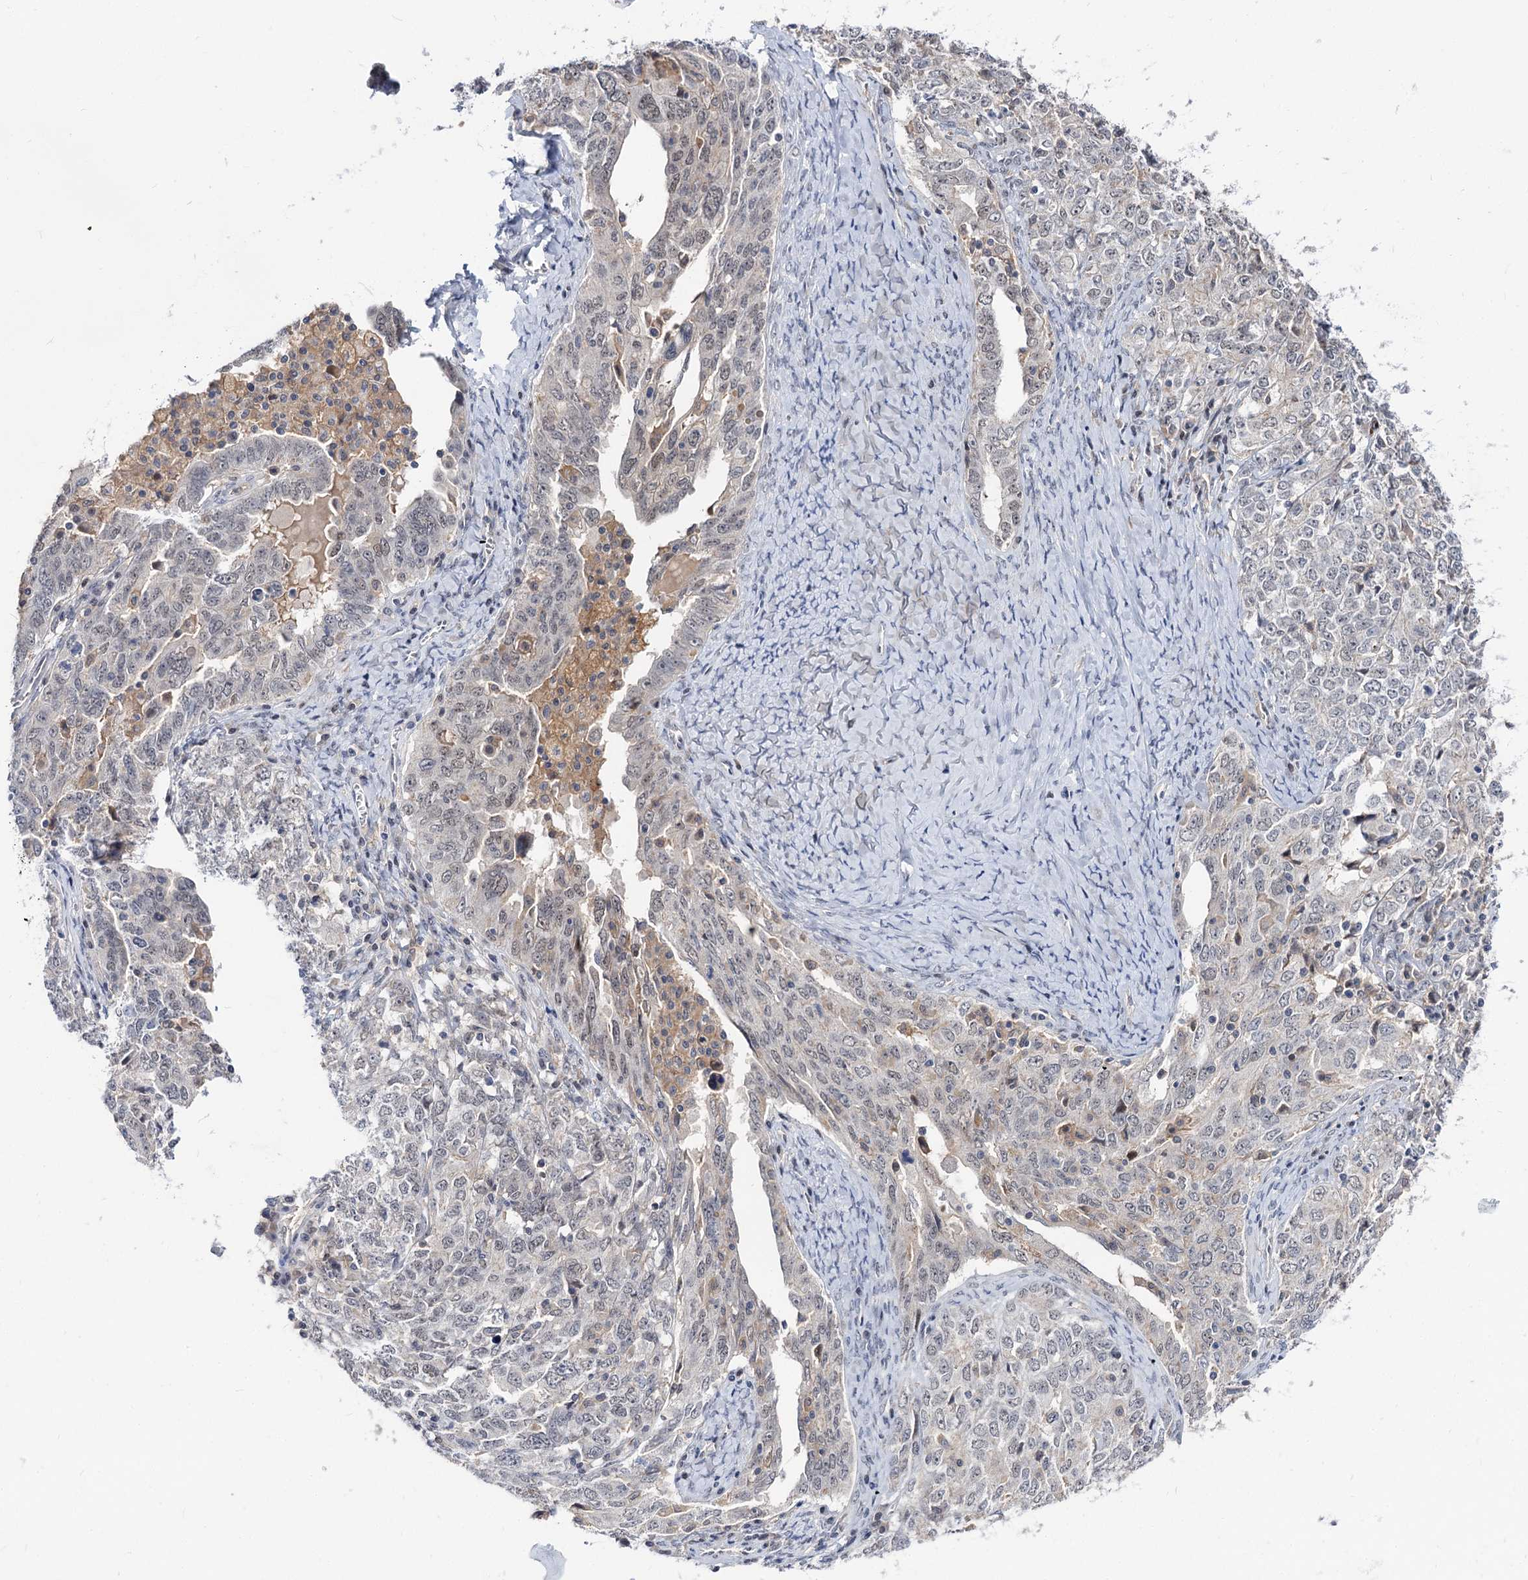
{"staining": {"intensity": "weak", "quantity": "<25%", "location": "cytoplasmic/membranous"}, "tissue": "ovarian cancer", "cell_type": "Tumor cells", "image_type": "cancer", "snomed": [{"axis": "morphology", "description": "Carcinoma, endometroid"}, {"axis": "topography", "description": "Ovary"}], "caption": "Histopathology image shows no protein positivity in tumor cells of ovarian cancer (endometroid carcinoma) tissue.", "gene": "NEK10", "patient": {"sex": "female", "age": 62}}